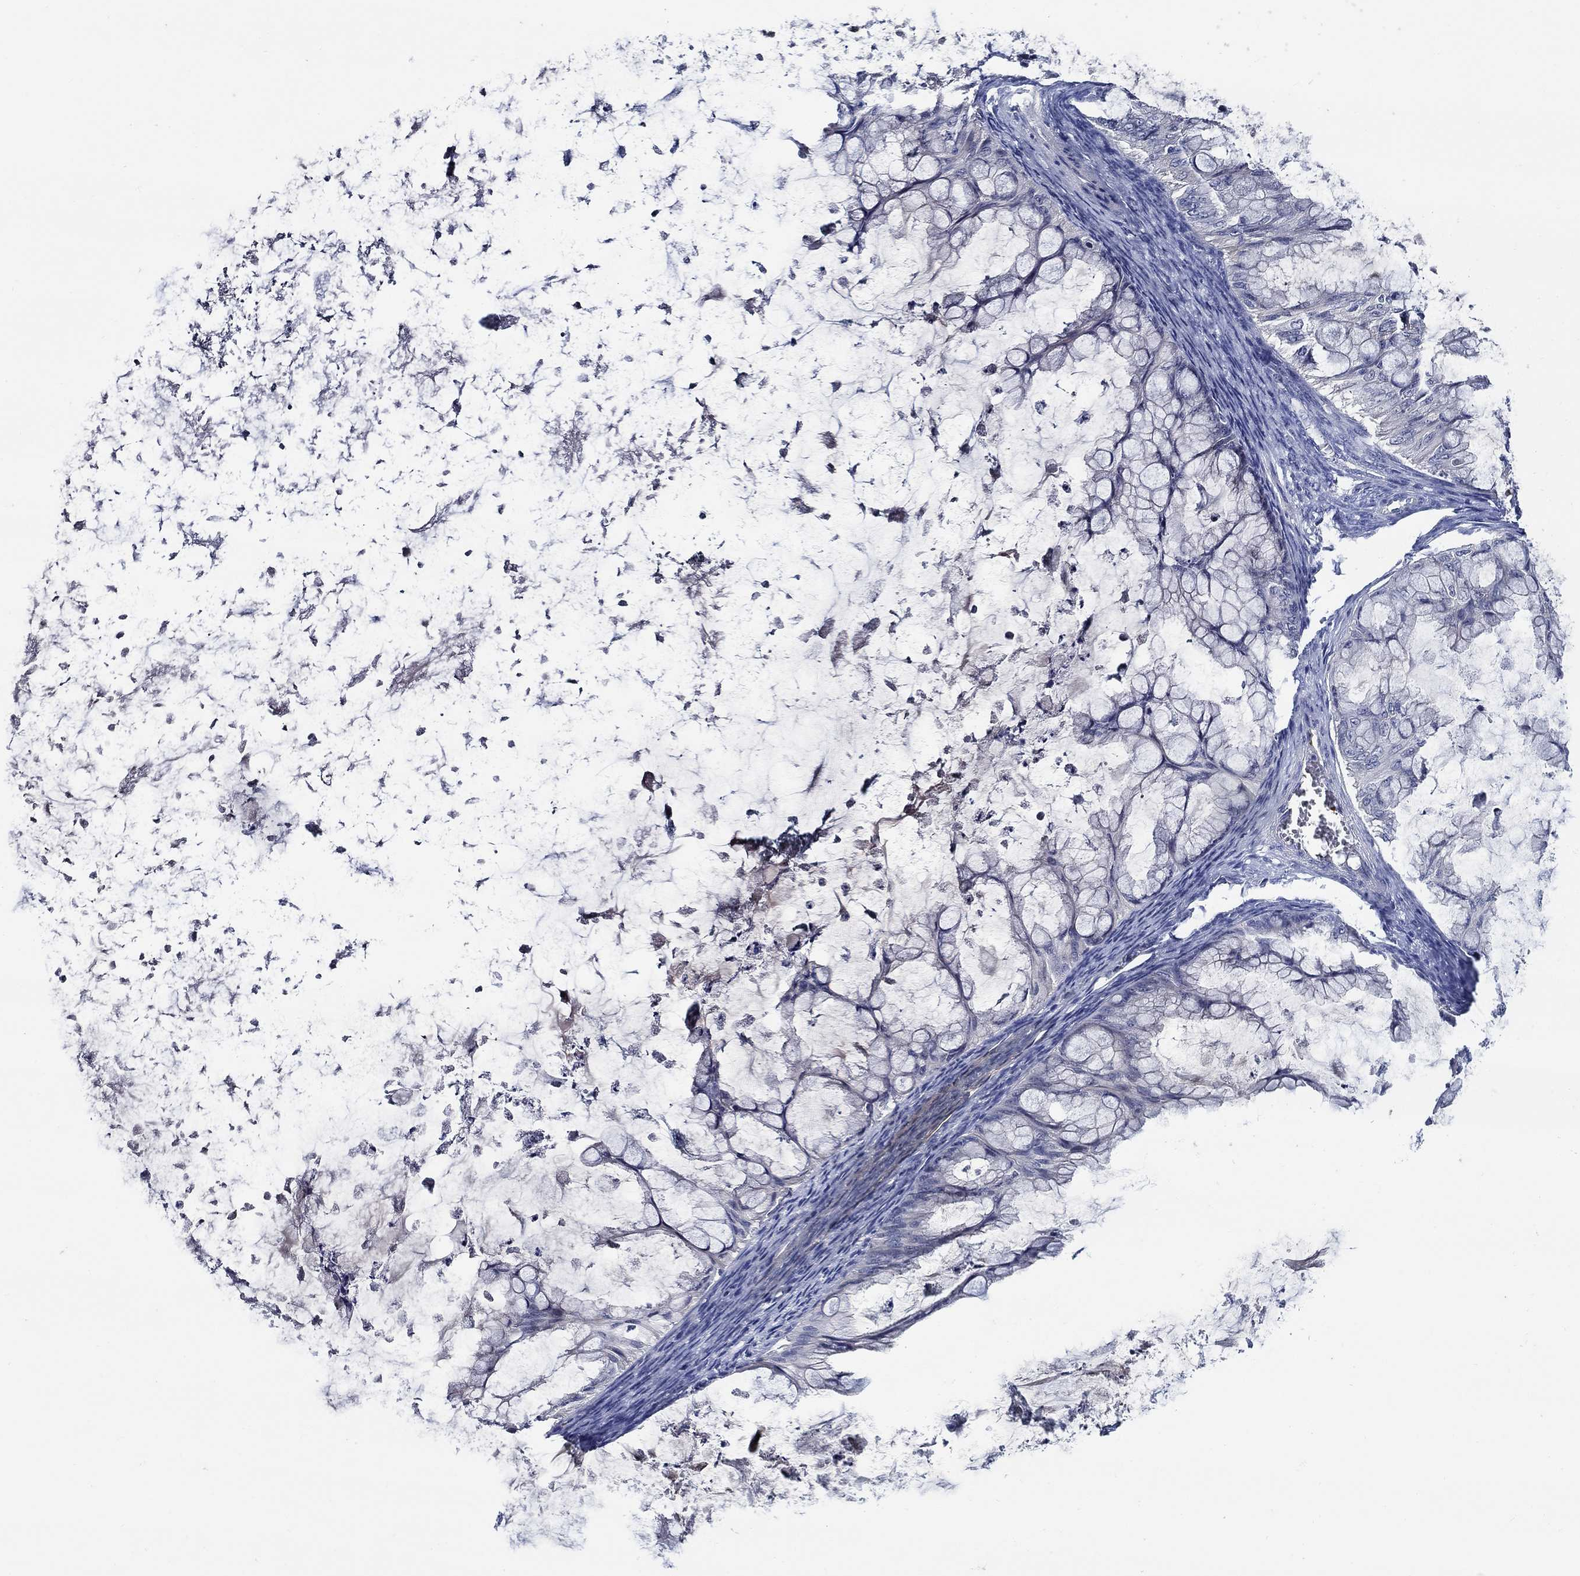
{"staining": {"intensity": "negative", "quantity": "none", "location": "none"}, "tissue": "ovarian cancer", "cell_type": "Tumor cells", "image_type": "cancer", "snomed": [{"axis": "morphology", "description": "Cystadenocarcinoma, mucinous, NOS"}, {"axis": "topography", "description": "Ovary"}], "caption": "Human ovarian cancer (mucinous cystadenocarcinoma) stained for a protein using immunohistochemistry (IHC) demonstrates no staining in tumor cells.", "gene": "ALOX12", "patient": {"sex": "female", "age": 35}}